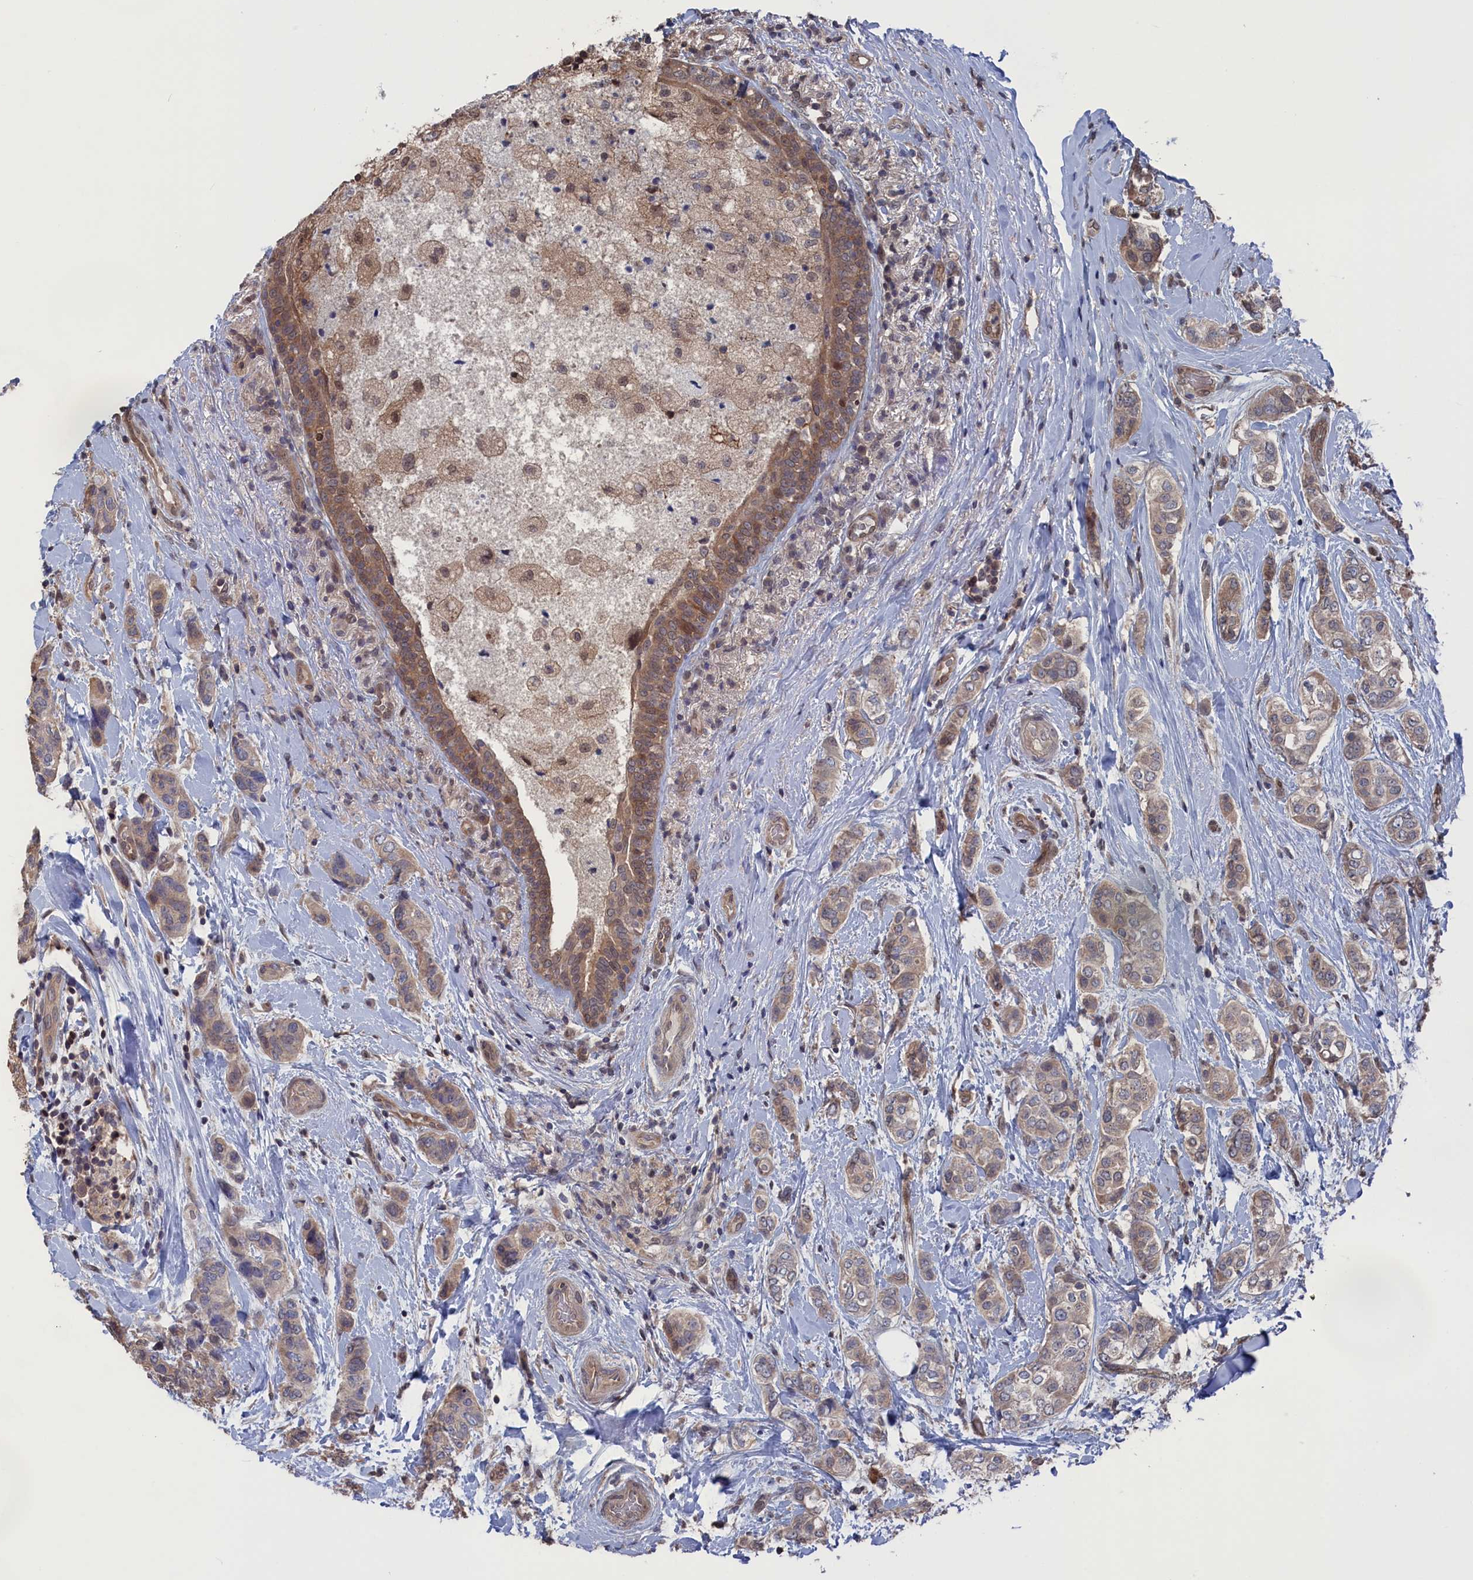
{"staining": {"intensity": "weak", "quantity": ">75%", "location": "cytoplasmic/membranous"}, "tissue": "breast cancer", "cell_type": "Tumor cells", "image_type": "cancer", "snomed": [{"axis": "morphology", "description": "Lobular carcinoma"}, {"axis": "topography", "description": "Breast"}], "caption": "The histopathology image exhibits immunohistochemical staining of breast lobular carcinoma. There is weak cytoplasmic/membranous staining is identified in approximately >75% of tumor cells.", "gene": "NUTF2", "patient": {"sex": "female", "age": 51}}